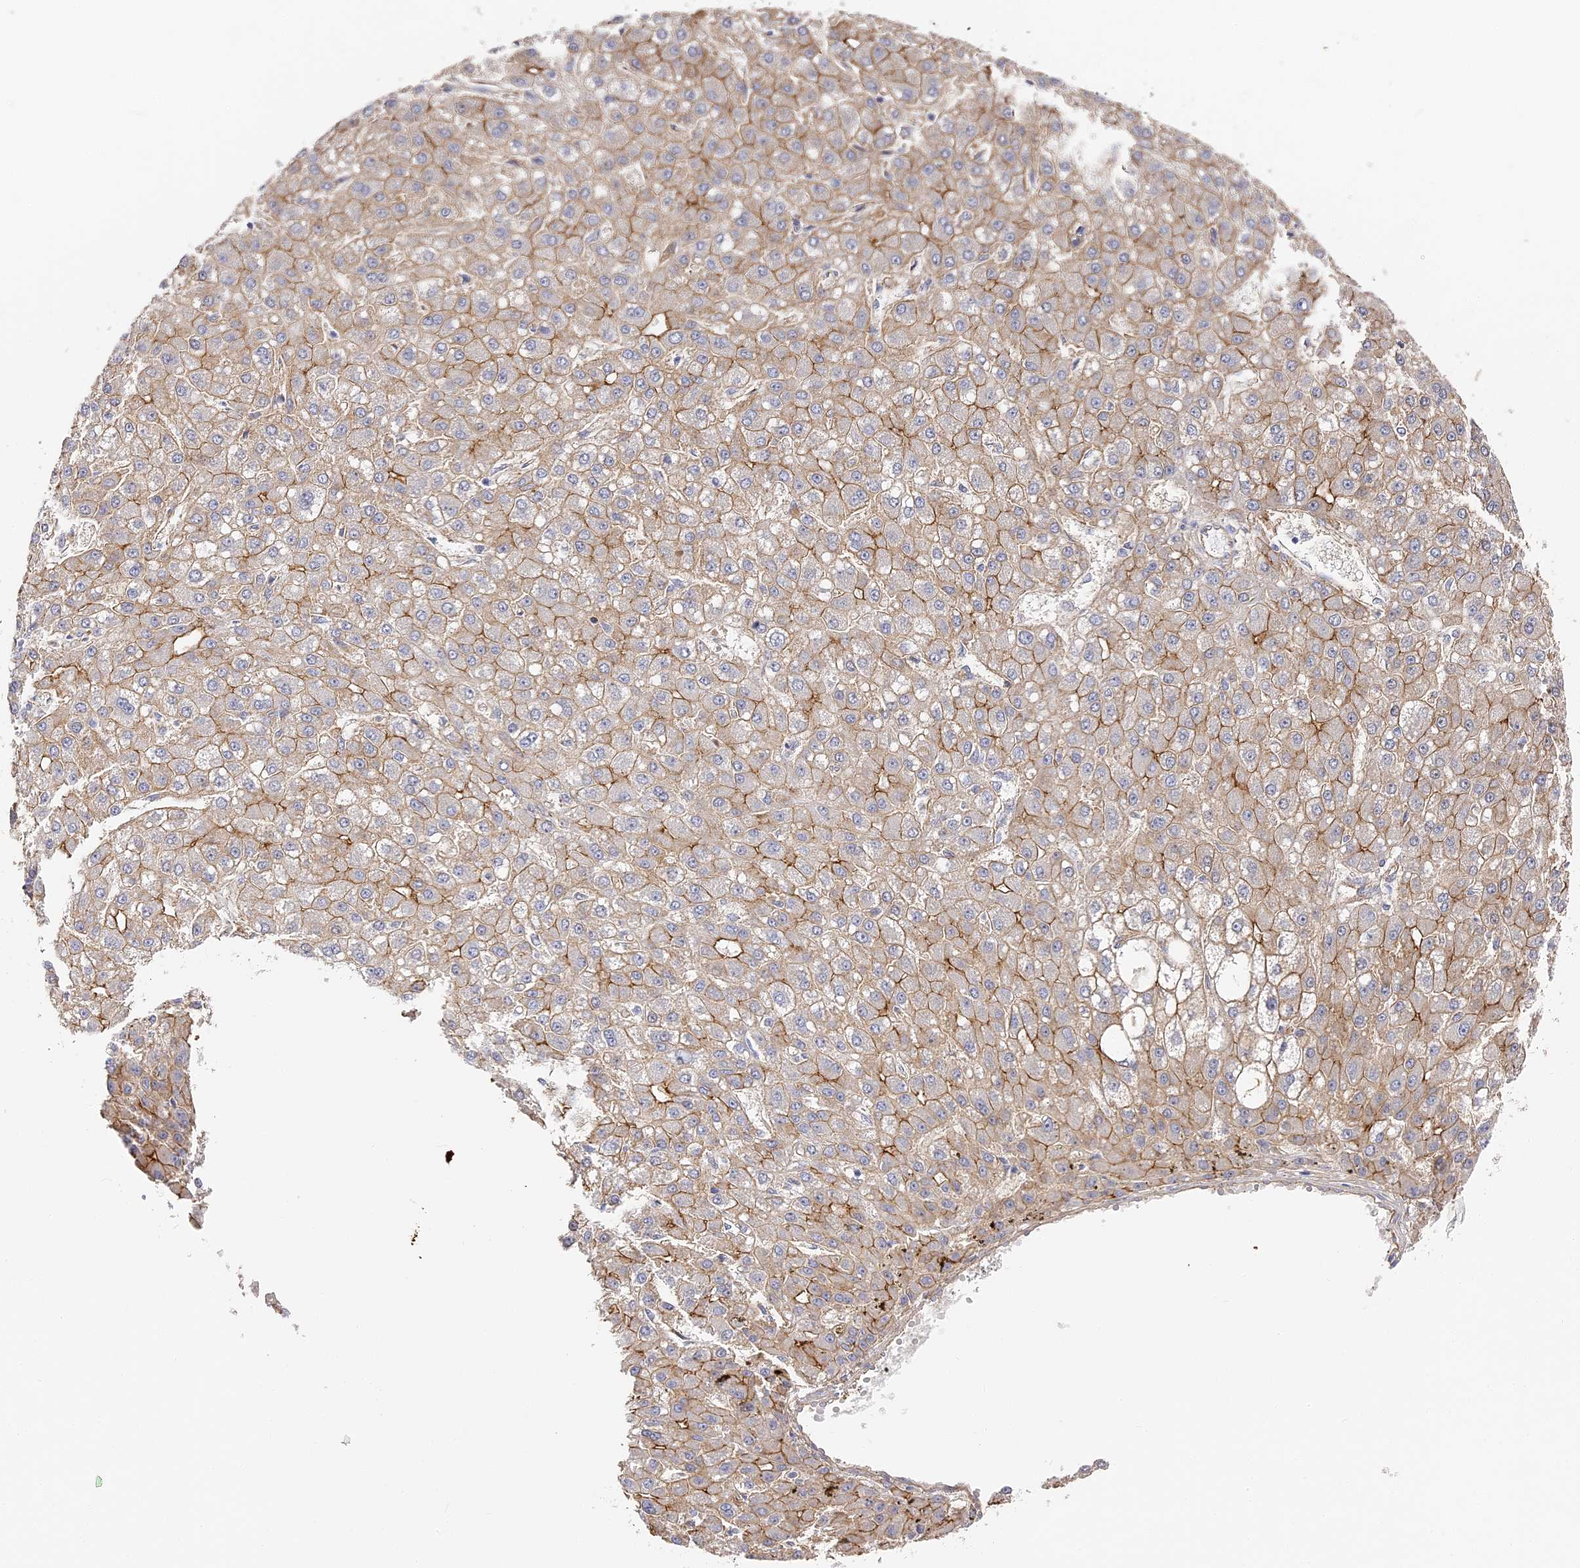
{"staining": {"intensity": "weak", "quantity": "25%-75%", "location": "cytoplasmic/membranous"}, "tissue": "liver cancer", "cell_type": "Tumor cells", "image_type": "cancer", "snomed": [{"axis": "morphology", "description": "Carcinoma, Hepatocellular, NOS"}, {"axis": "topography", "description": "Liver"}], "caption": "Liver cancer (hepatocellular carcinoma) stained for a protein (brown) demonstrates weak cytoplasmic/membranous positive positivity in about 25%-75% of tumor cells.", "gene": "CCDC30", "patient": {"sex": "male", "age": 67}}